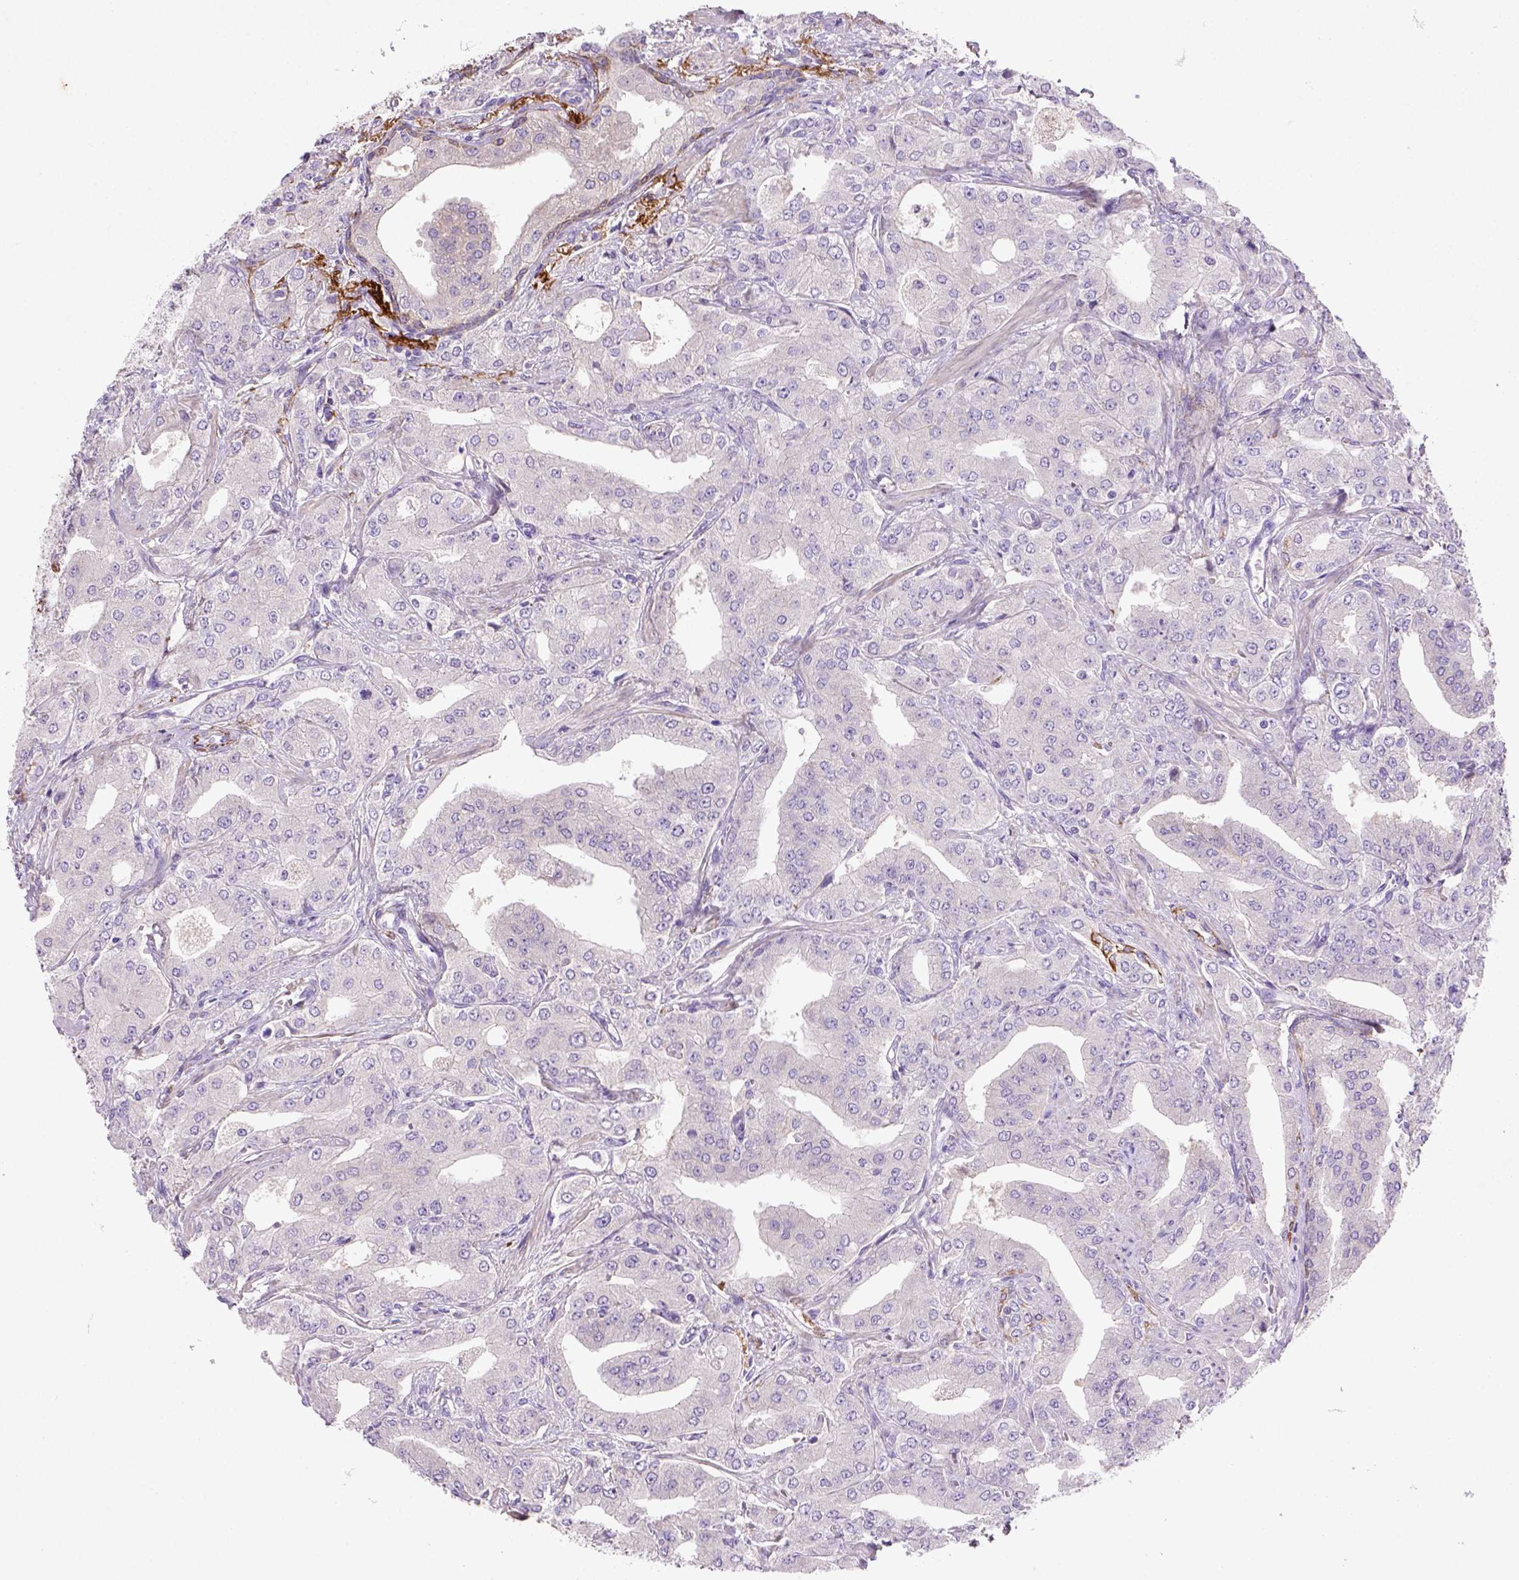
{"staining": {"intensity": "negative", "quantity": "none", "location": "none"}, "tissue": "prostate cancer", "cell_type": "Tumor cells", "image_type": "cancer", "snomed": [{"axis": "morphology", "description": "Adenocarcinoma, Low grade"}, {"axis": "topography", "description": "Prostate"}], "caption": "Immunohistochemical staining of prostate cancer (low-grade adenocarcinoma) displays no significant expression in tumor cells.", "gene": "NUDT2", "patient": {"sex": "male", "age": 60}}